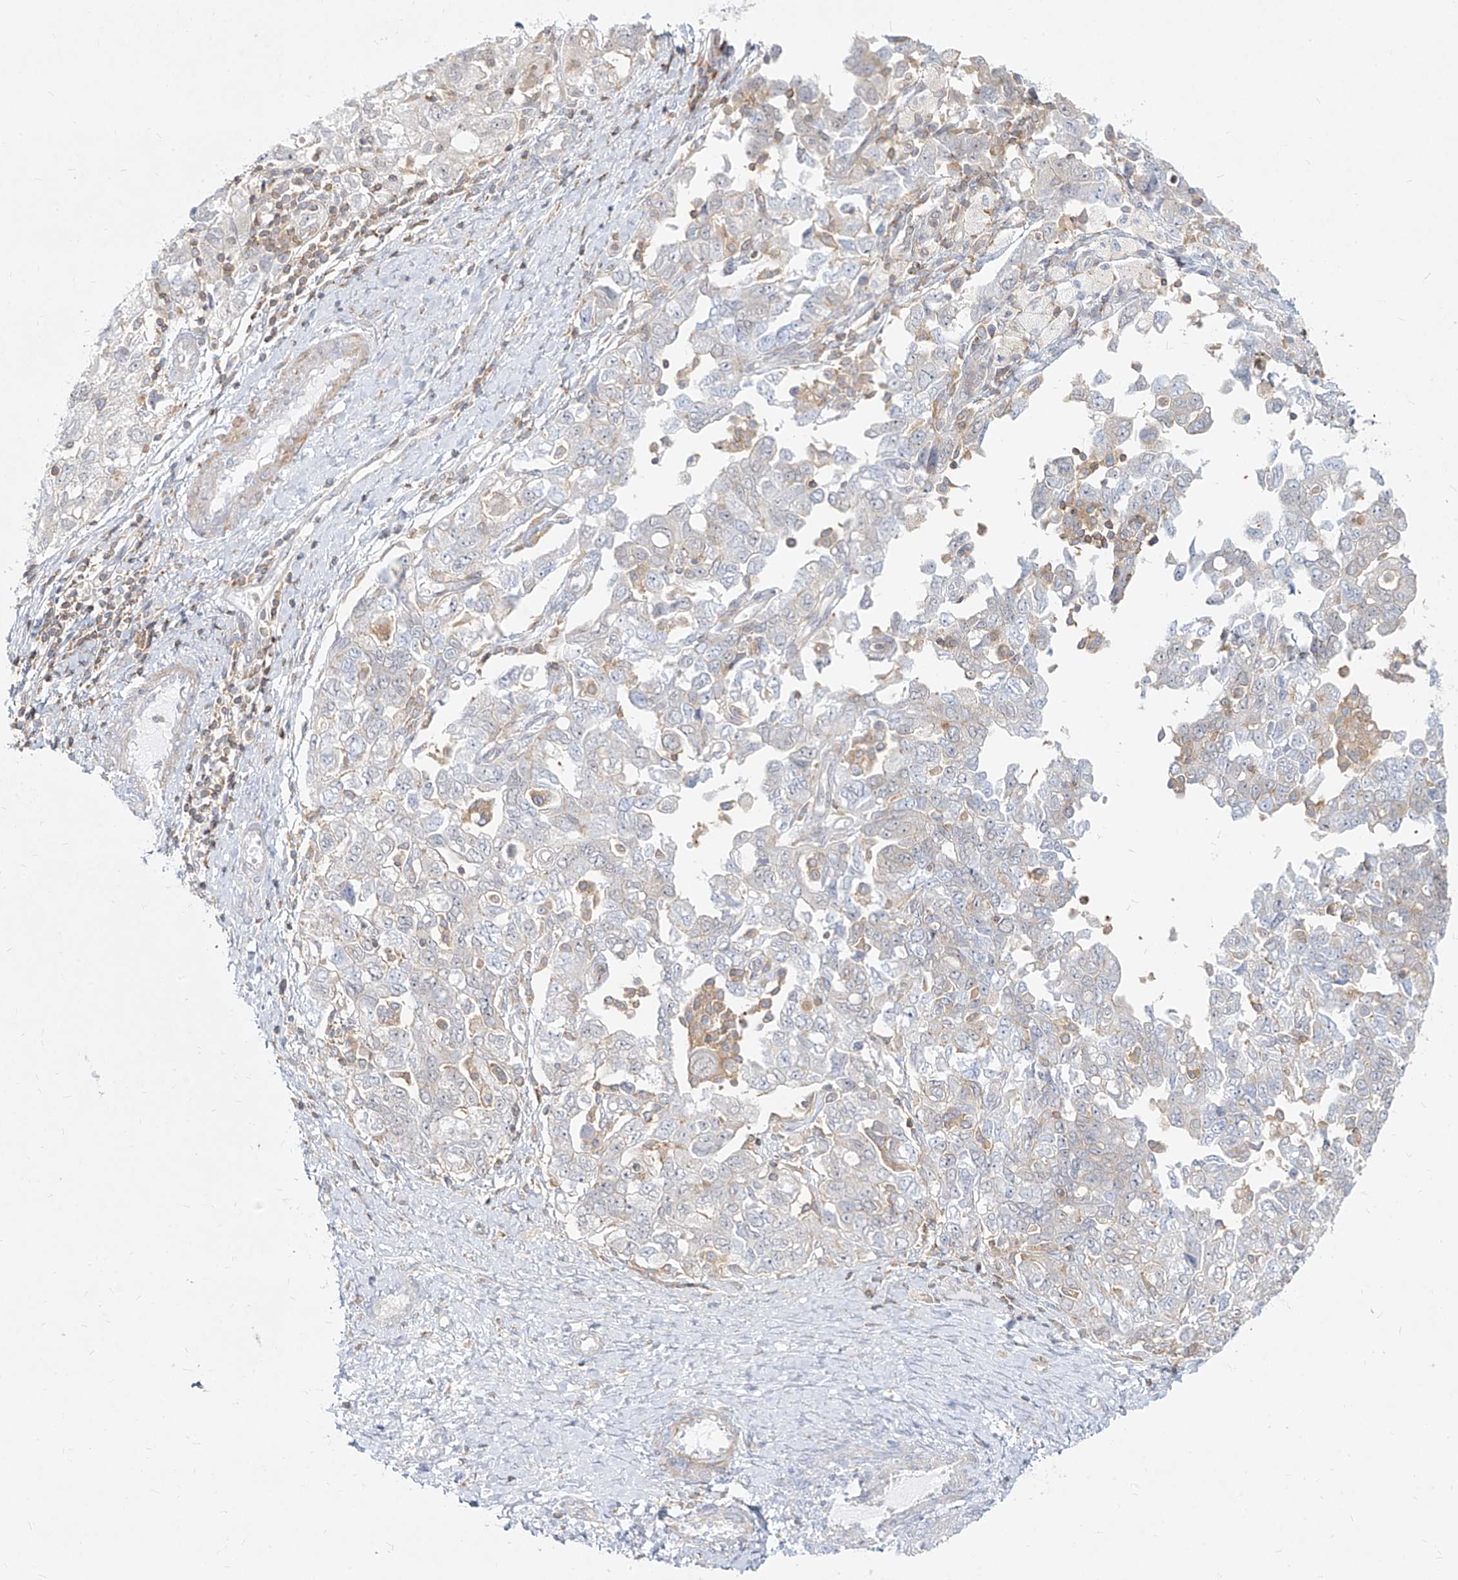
{"staining": {"intensity": "negative", "quantity": "none", "location": "none"}, "tissue": "ovarian cancer", "cell_type": "Tumor cells", "image_type": "cancer", "snomed": [{"axis": "morphology", "description": "Carcinoma, NOS"}, {"axis": "morphology", "description": "Cystadenocarcinoma, serous, NOS"}, {"axis": "topography", "description": "Ovary"}], "caption": "Immunohistochemistry (IHC) of human ovarian cancer (carcinoma) exhibits no expression in tumor cells.", "gene": "SLC2A12", "patient": {"sex": "female", "age": 69}}